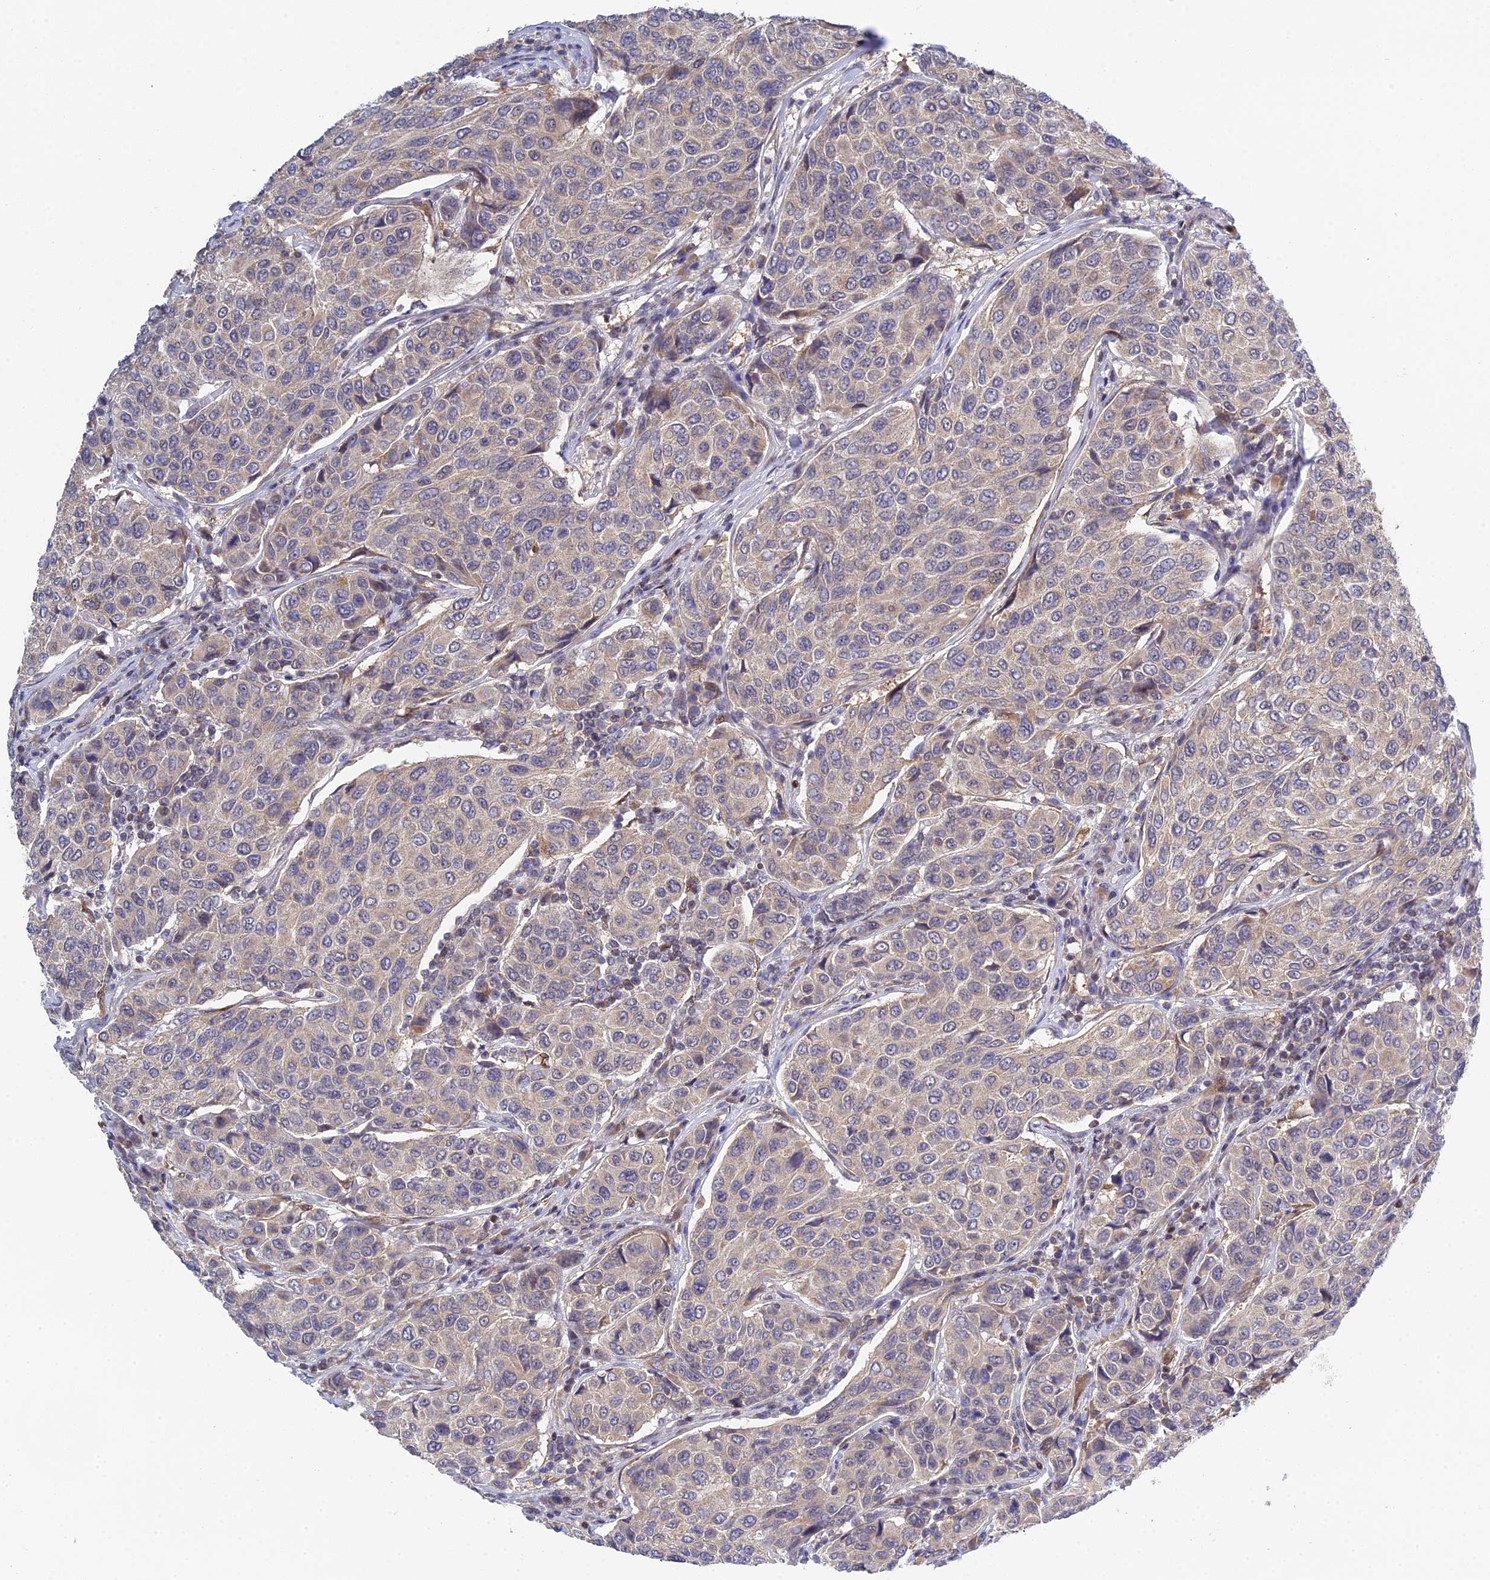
{"staining": {"intensity": "negative", "quantity": "none", "location": "none"}, "tissue": "breast cancer", "cell_type": "Tumor cells", "image_type": "cancer", "snomed": [{"axis": "morphology", "description": "Duct carcinoma"}, {"axis": "topography", "description": "Breast"}], "caption": "Immunohistochemical staining of breast cancer (intraductal carcinoma) displays no significant staining in tumor cells. (DAB IHC, high magnification).", "gene": "ELOA2", "patient": {"sex": "female", "age": 55}}